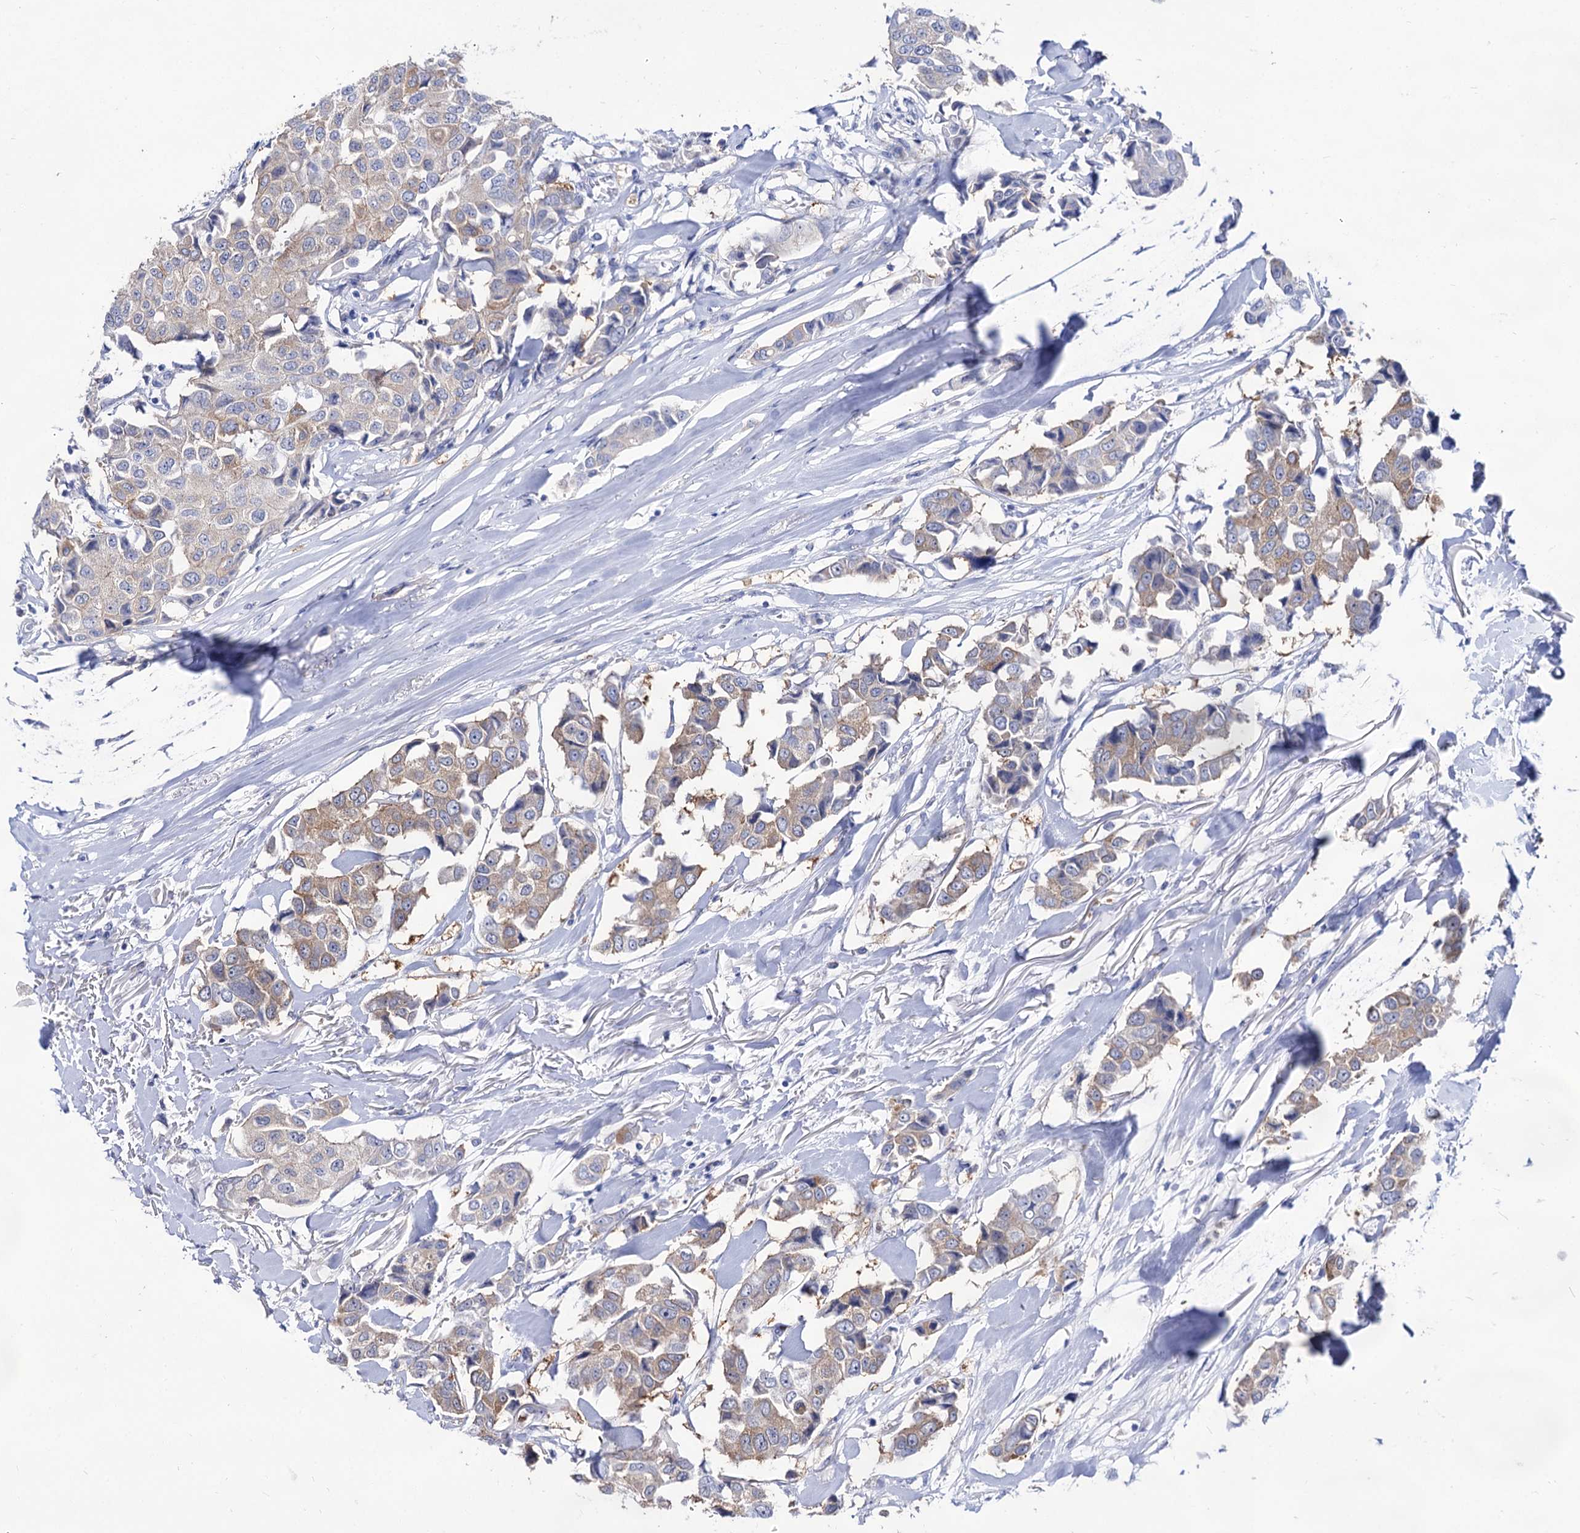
{"staining": {"intensity": "weak", "quantity": "<25%", "location": "cytoplasmic/membranous"}, "tissue": "breast cancer", "cell_type": "Tumor cells", "image_type": "cancer", "snomed": [{"axis": "morphology", "description": "Duct carcinoma"}, {"axis": "topography", "description": "Breast"}], "caption": "DAB (3,3'-diaminobenzidine) immunohistochemical staining of breast invasive ductal carcinoma reveals no significant staining in tumor cells. (DAB immunohistochemistry with hematoxylin counter stain).", "gene": "ARFIP2", "patient": {"sex": "female", "age": 80}}